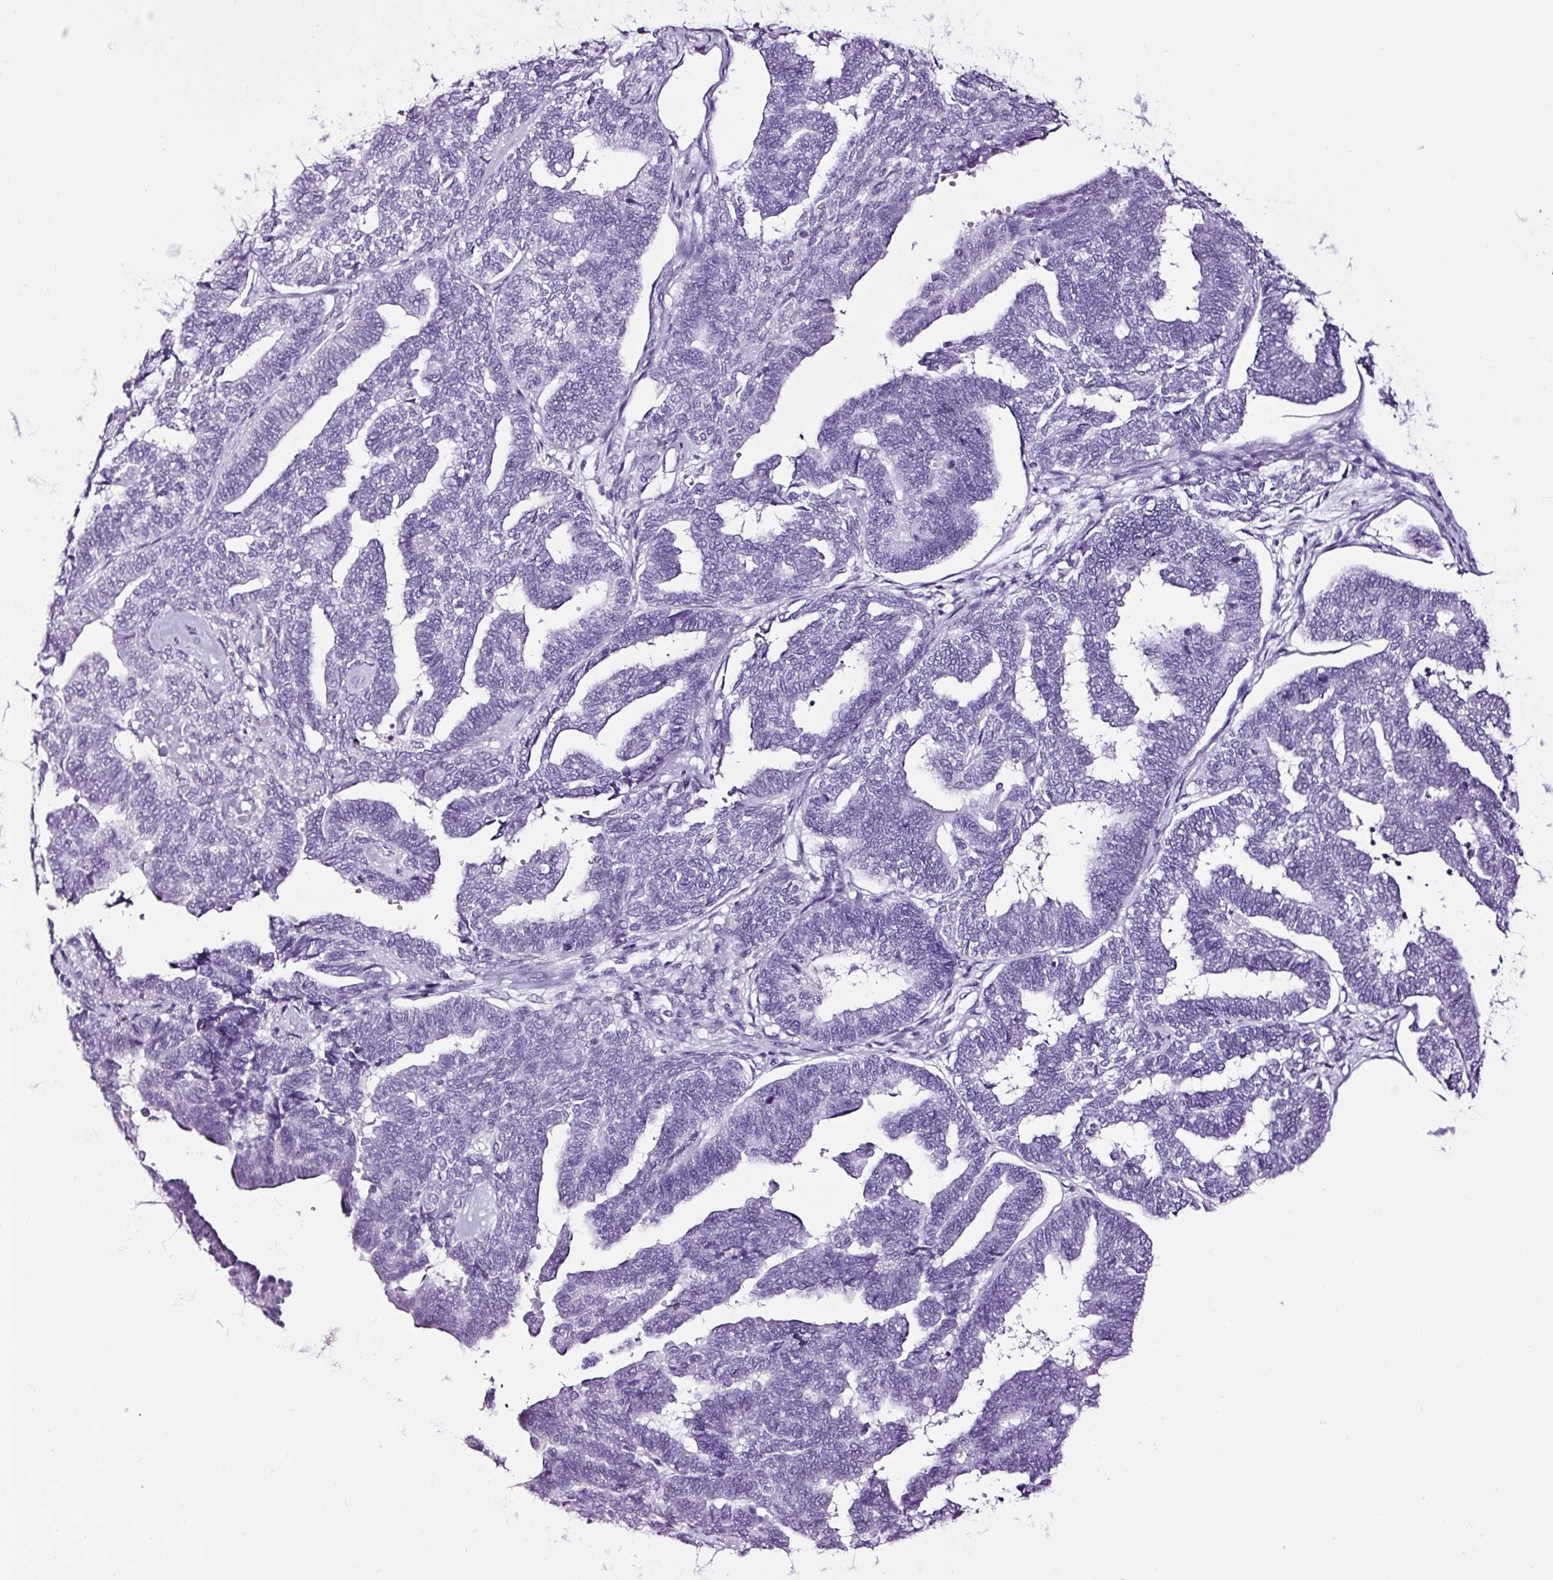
{"staining": {"intensity": "negative", "quantity": "none", "location": "none"}, "tissue": "endometrial cancer", "cell_type": "Tumor cells", "image_type": "cancer", "snomed": [{"axis": "morphology", "description": "Adenocarcinoma, NOS"}, {"axis": "topography", "description": "Endometrium"}], "caption": "Tumor cells show no significant protein staining in adenocarcinoma (endometrial).", "gene": "NPHS2", "patient": {"sex": "female", "age": 70}}